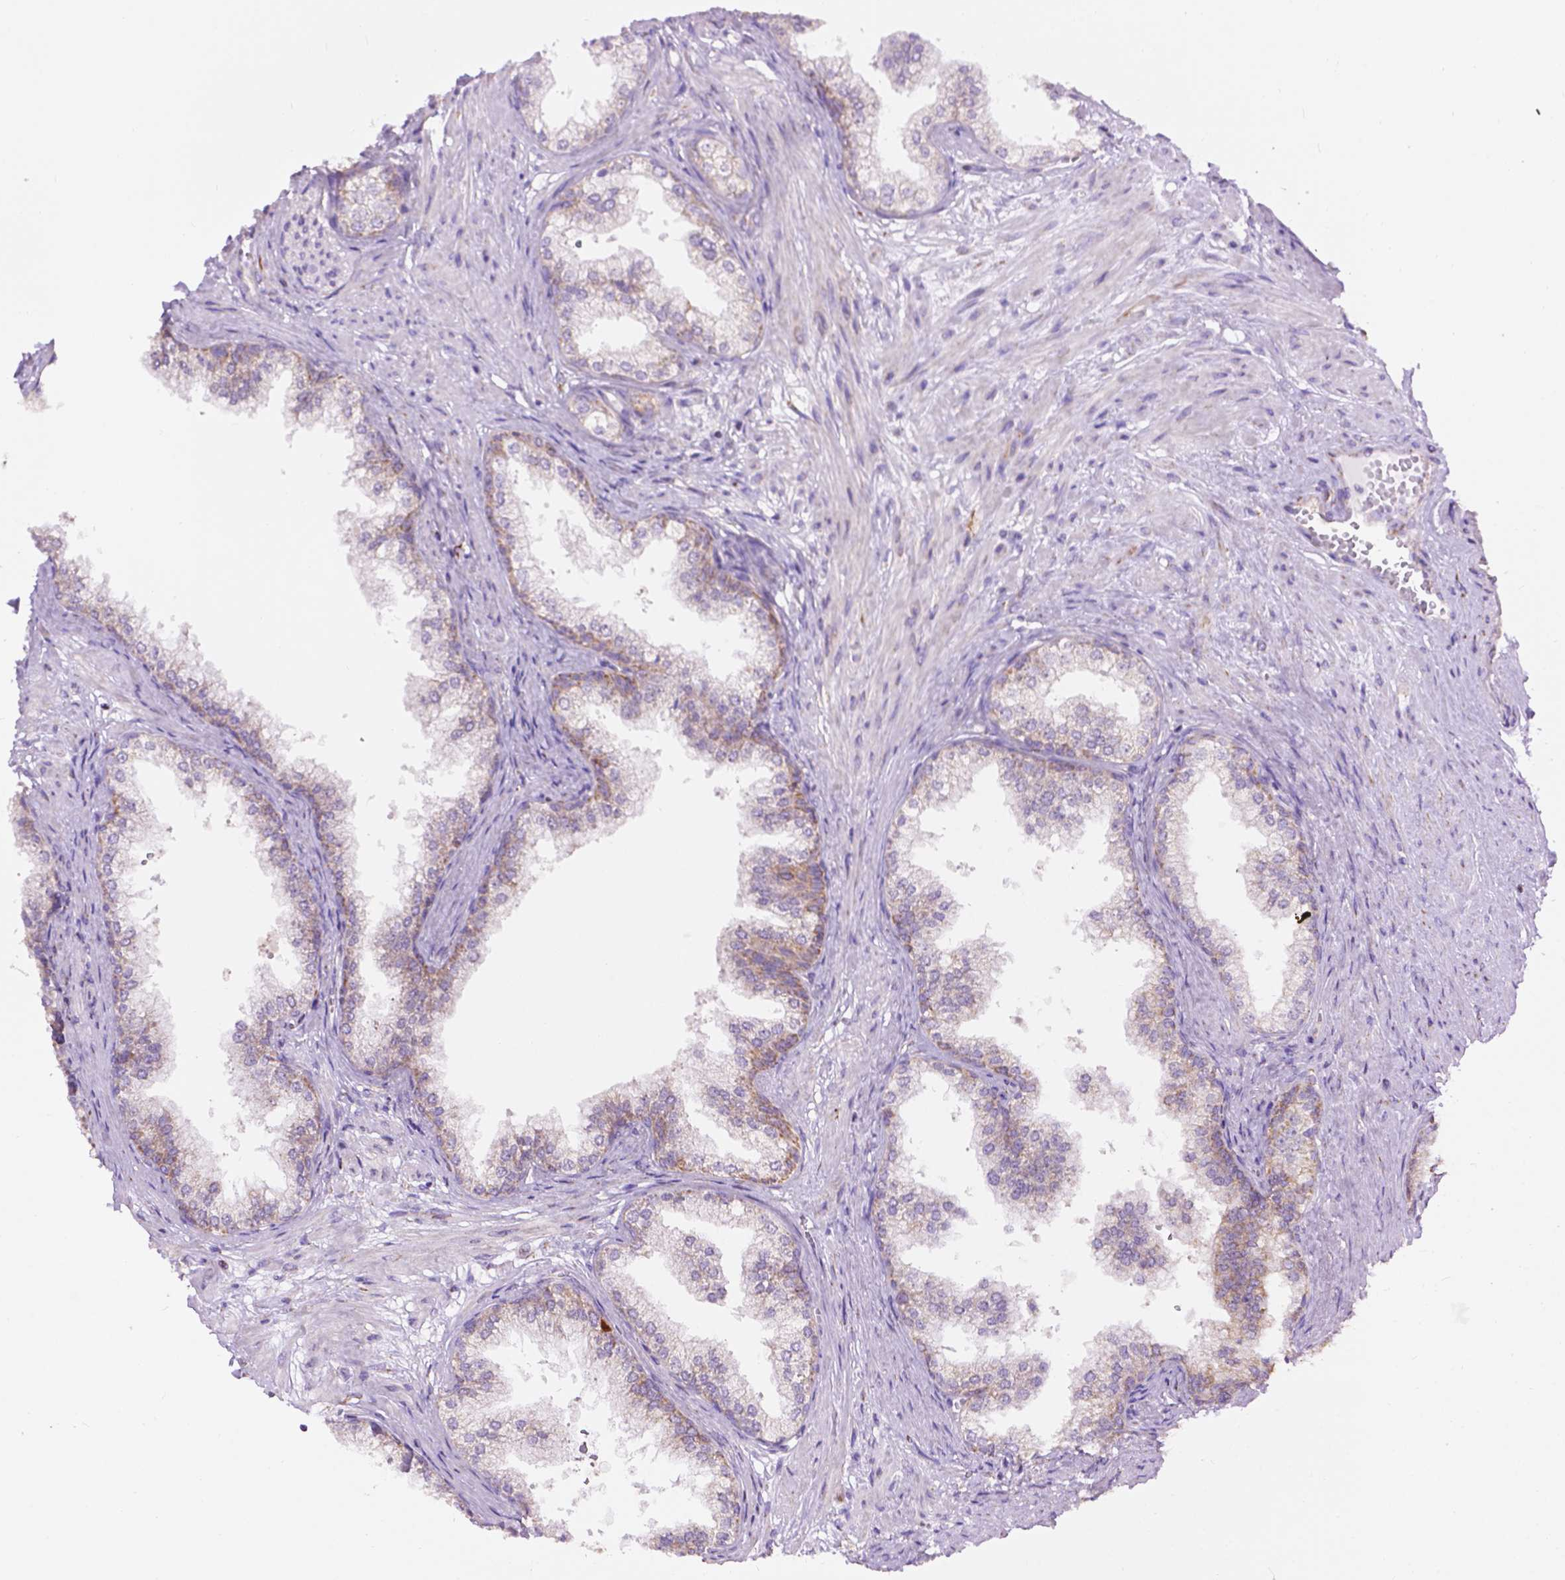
{"staining": {"intensity": "moderate", "quantity": "25%-75%", "location": "cytoplasmic/membranous"}, "tissue": "prostate", "cell_type": "Glandular cells", "image_type": "normal", "snomed": [{"axis": "morphology", "description": "Normal tissue, NOS"}, {"axis": "topography", "description": "Prostate"}], "caption": "Benign prostate demonstrates moderate cytoplasmic/membranous expression in about 25%-75% of glandular cells, visualized by immunohistochemistry.", "gene": "PYCR3", "patient": {"sex": "male", "age": 79}}